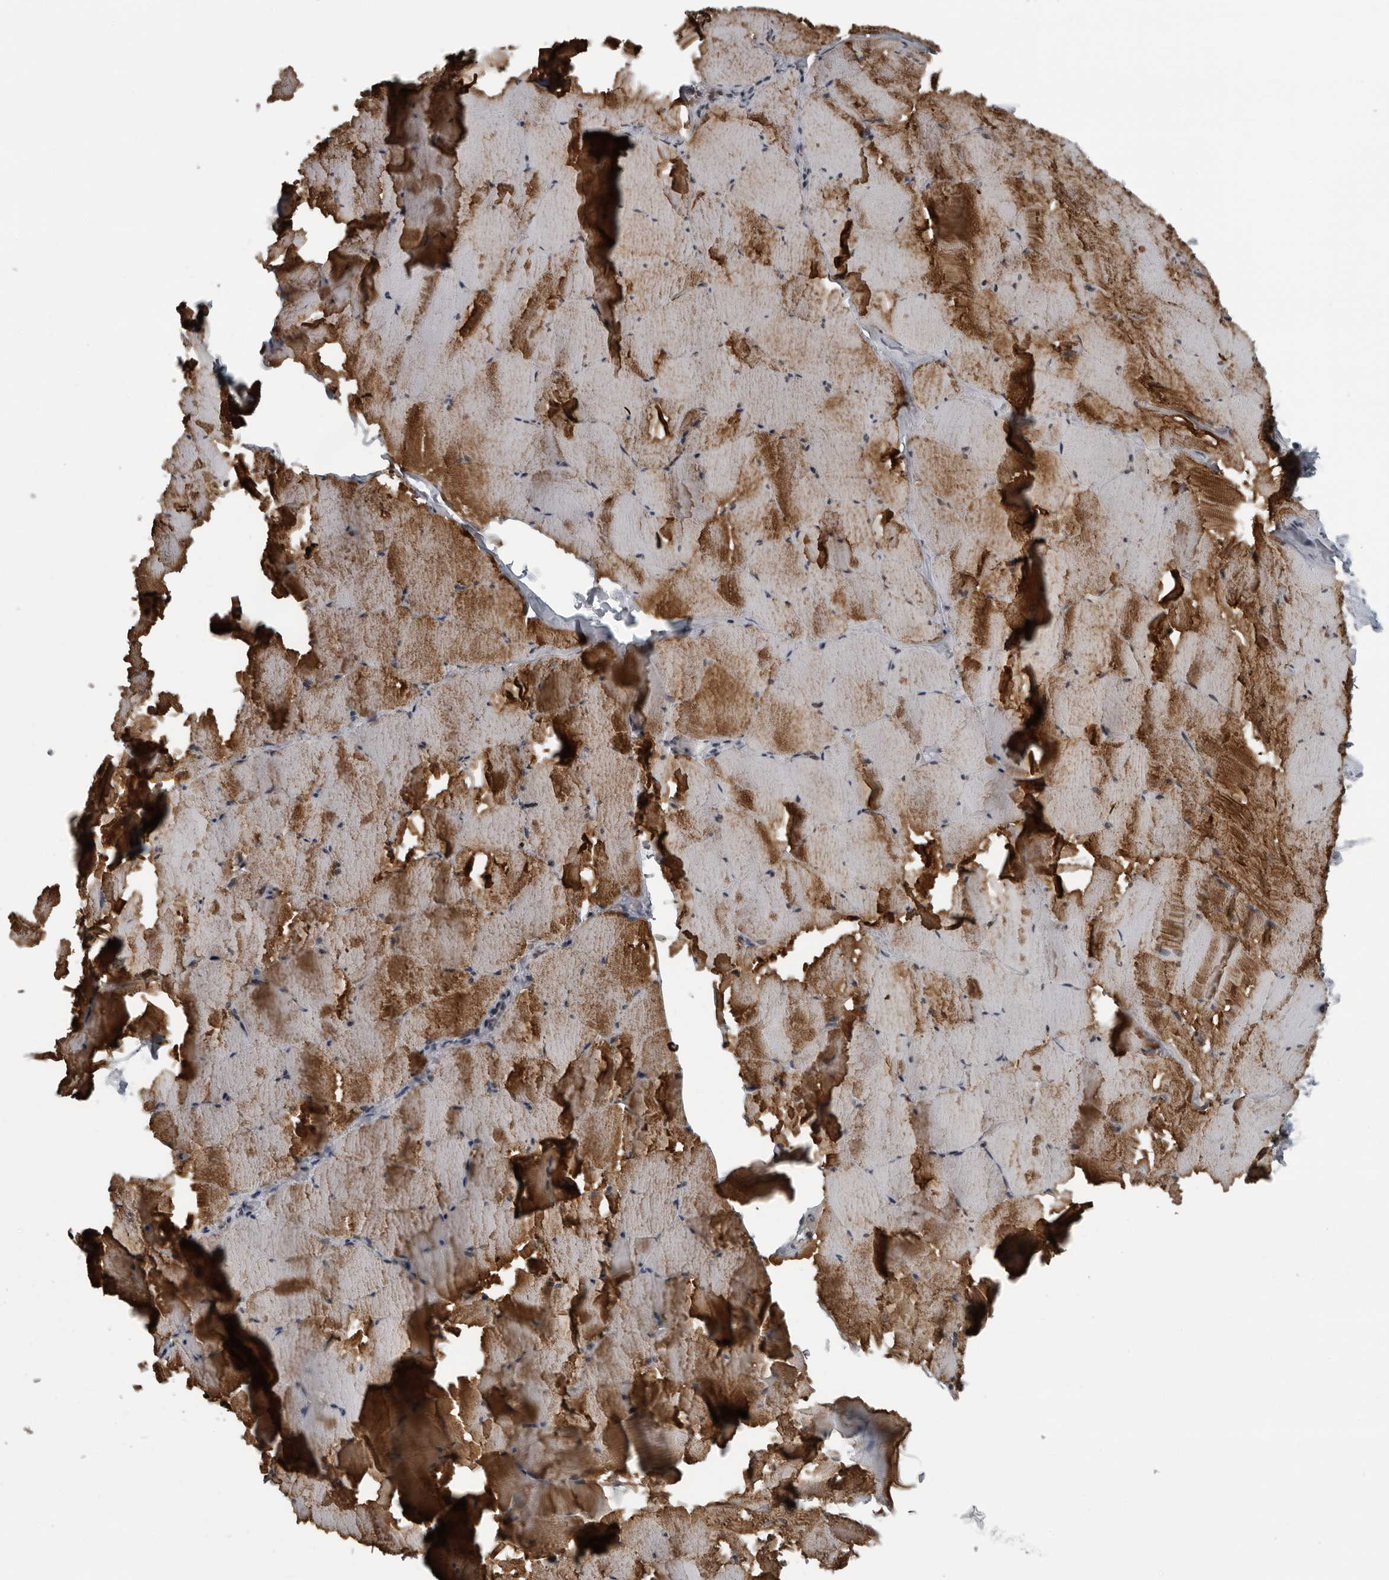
{"staining": {"intensity": "strong", "quantity": ">75%", "location": "cytoplasmic/membranous"}, "tissue": "skeletal muscle", "cell_type": "Myocytes", "image_type": "normal", "snomed": [{"axis": "morphology", "description": "Normal tissue, NOS"}, {"axis": "topography", "description": "Skeletal muscle"}], "caption": "Protein expression analysis of unremarkable human skeletal muscle reveals strong cytoplasmic/membranous expression in approximately >75% of myocytes. (IHC, brightfield microscopy, high magnification).", "gene": "FAM102B", "patient": {"sex": "male", "age": 62}}